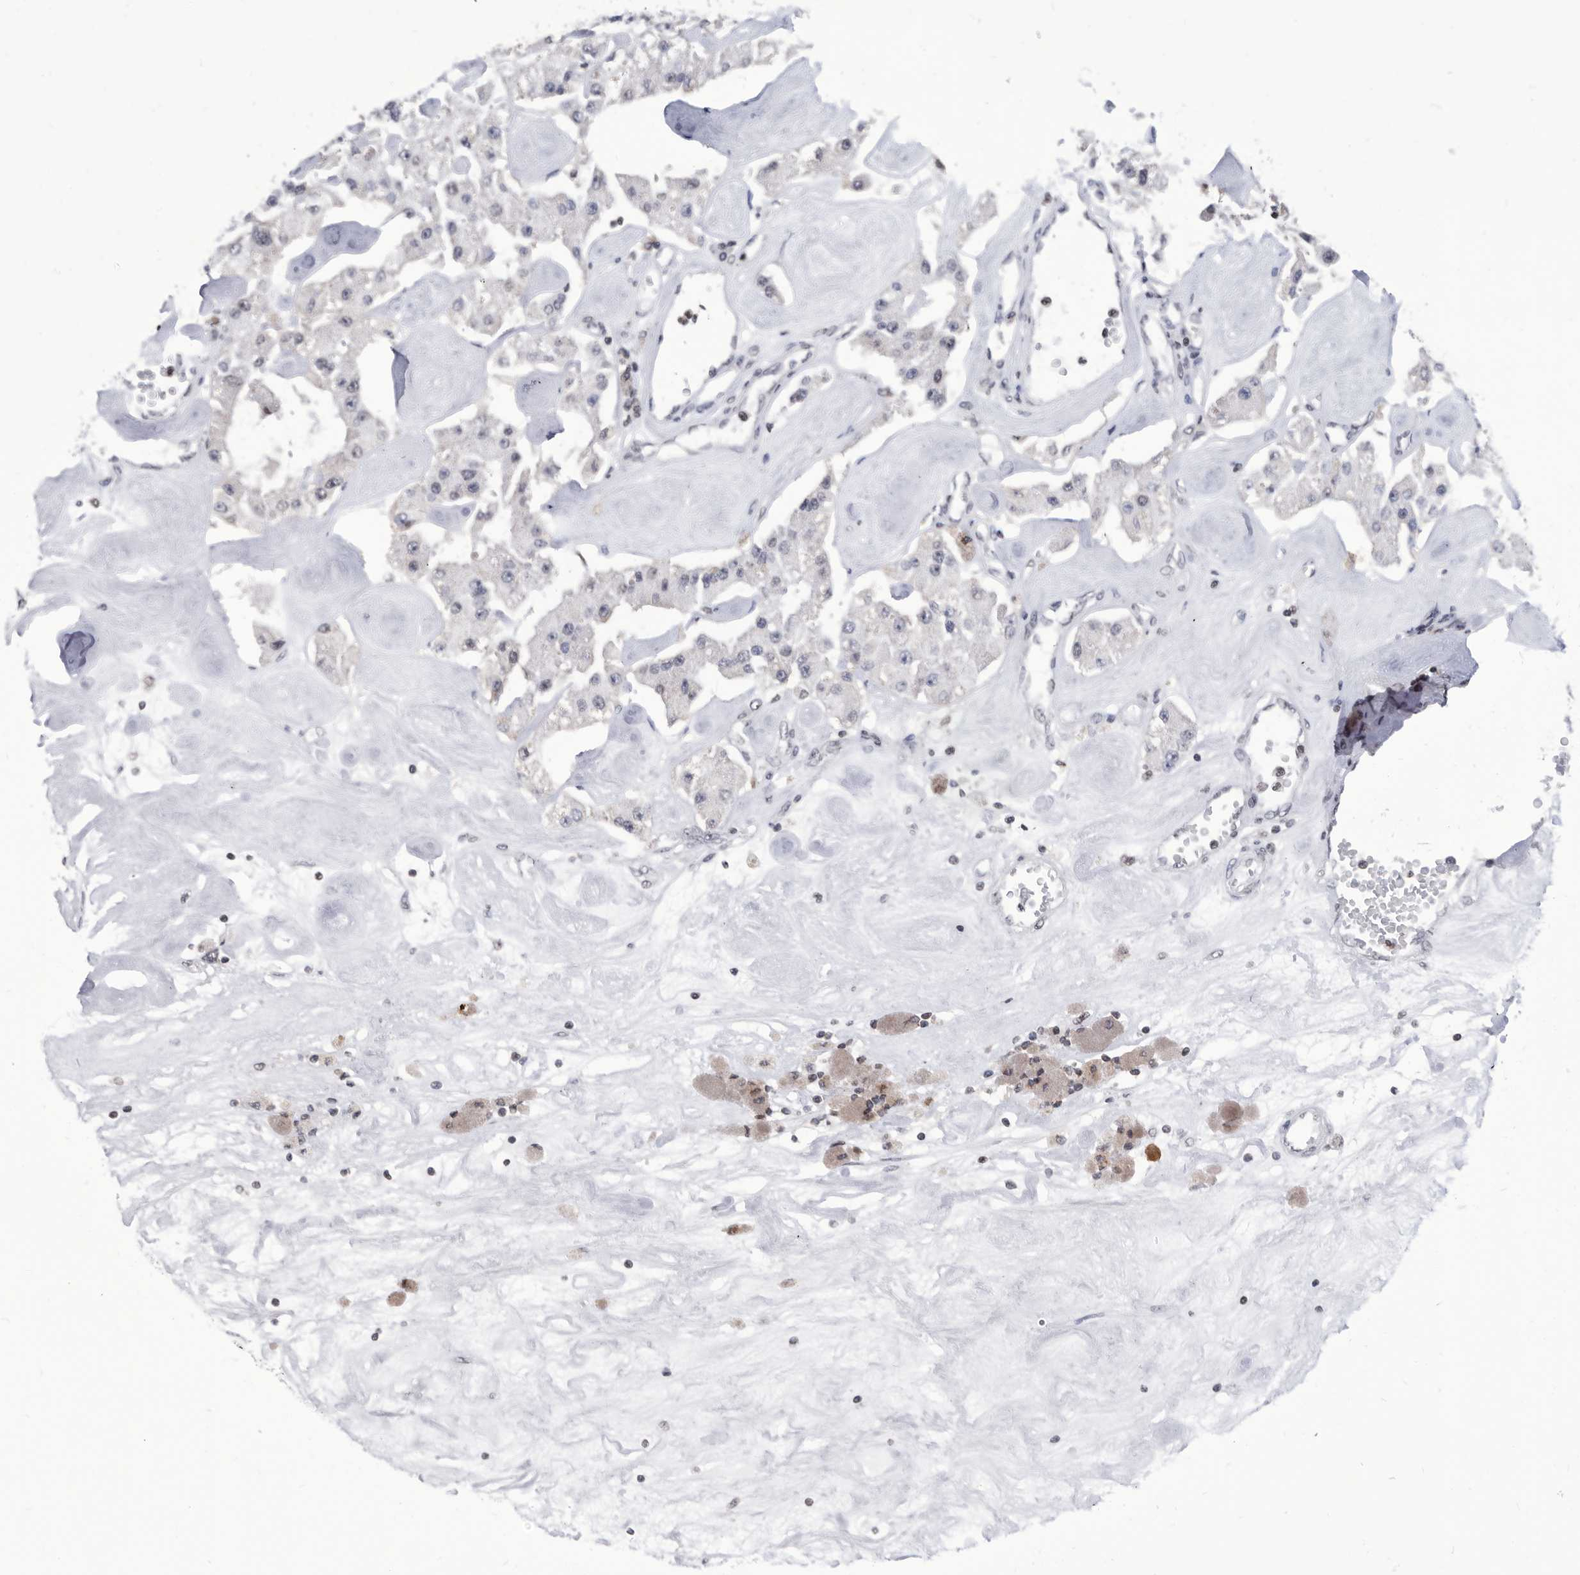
{"staining": {"intensity": "negative", "quantity": "none", "location": "none"}, "tissue": "carcinoid", "cell_type": "Tumor cells", "image_type": "cancer", "snomed": [{"axis": "morphology", "description": "Carcinoid, malignant, NOS"}, {"axis": "topography", "description": "Pancreas"}], "caption": "This is an immunohistochemistry (IHC) micrograph of carcinoid (malignant). There is no expression in tumor cells.", "gene": "TSTD1", "patient": {"sex": "male", "age": 41}}